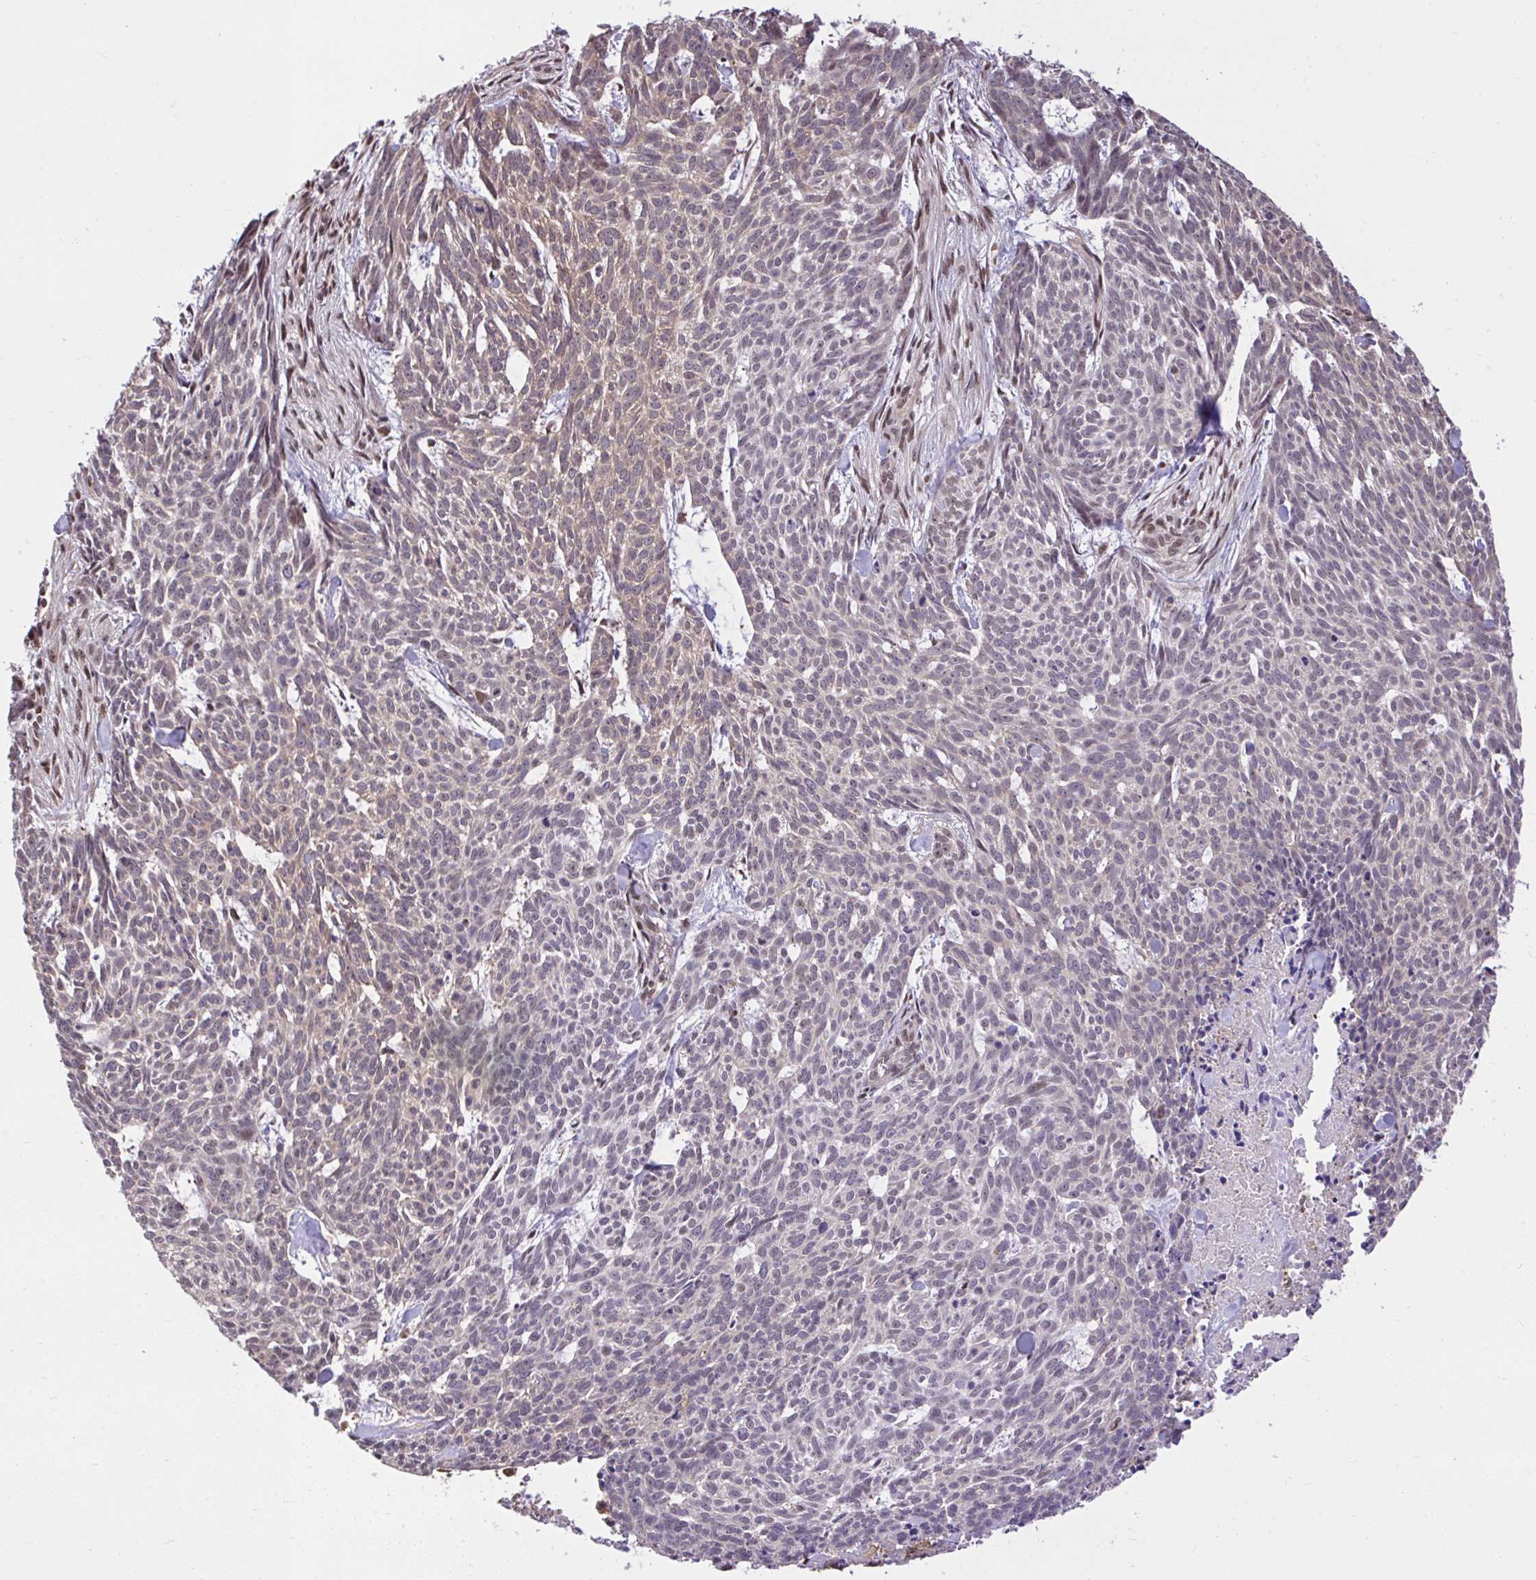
{"staining": {"intensity": "weak", "quantity": "<25%", "location": "cytoplasmic/membranous"}, "tissue": "skin cancer", "cell_type": "Tumor cells", "image_type": "cancer", "snomed": [{"axis": "morphology", "description": "Basal cell carcinoma"}, {"axis": "topography", "description": "Skin"}], "caption": "This is an immunohistochemistry (IHC) micrograph of human skin cancer. There is no staining in tumor cells.", "gene": "GLIS3", "patient": {"sex": "female", "age": 93}}